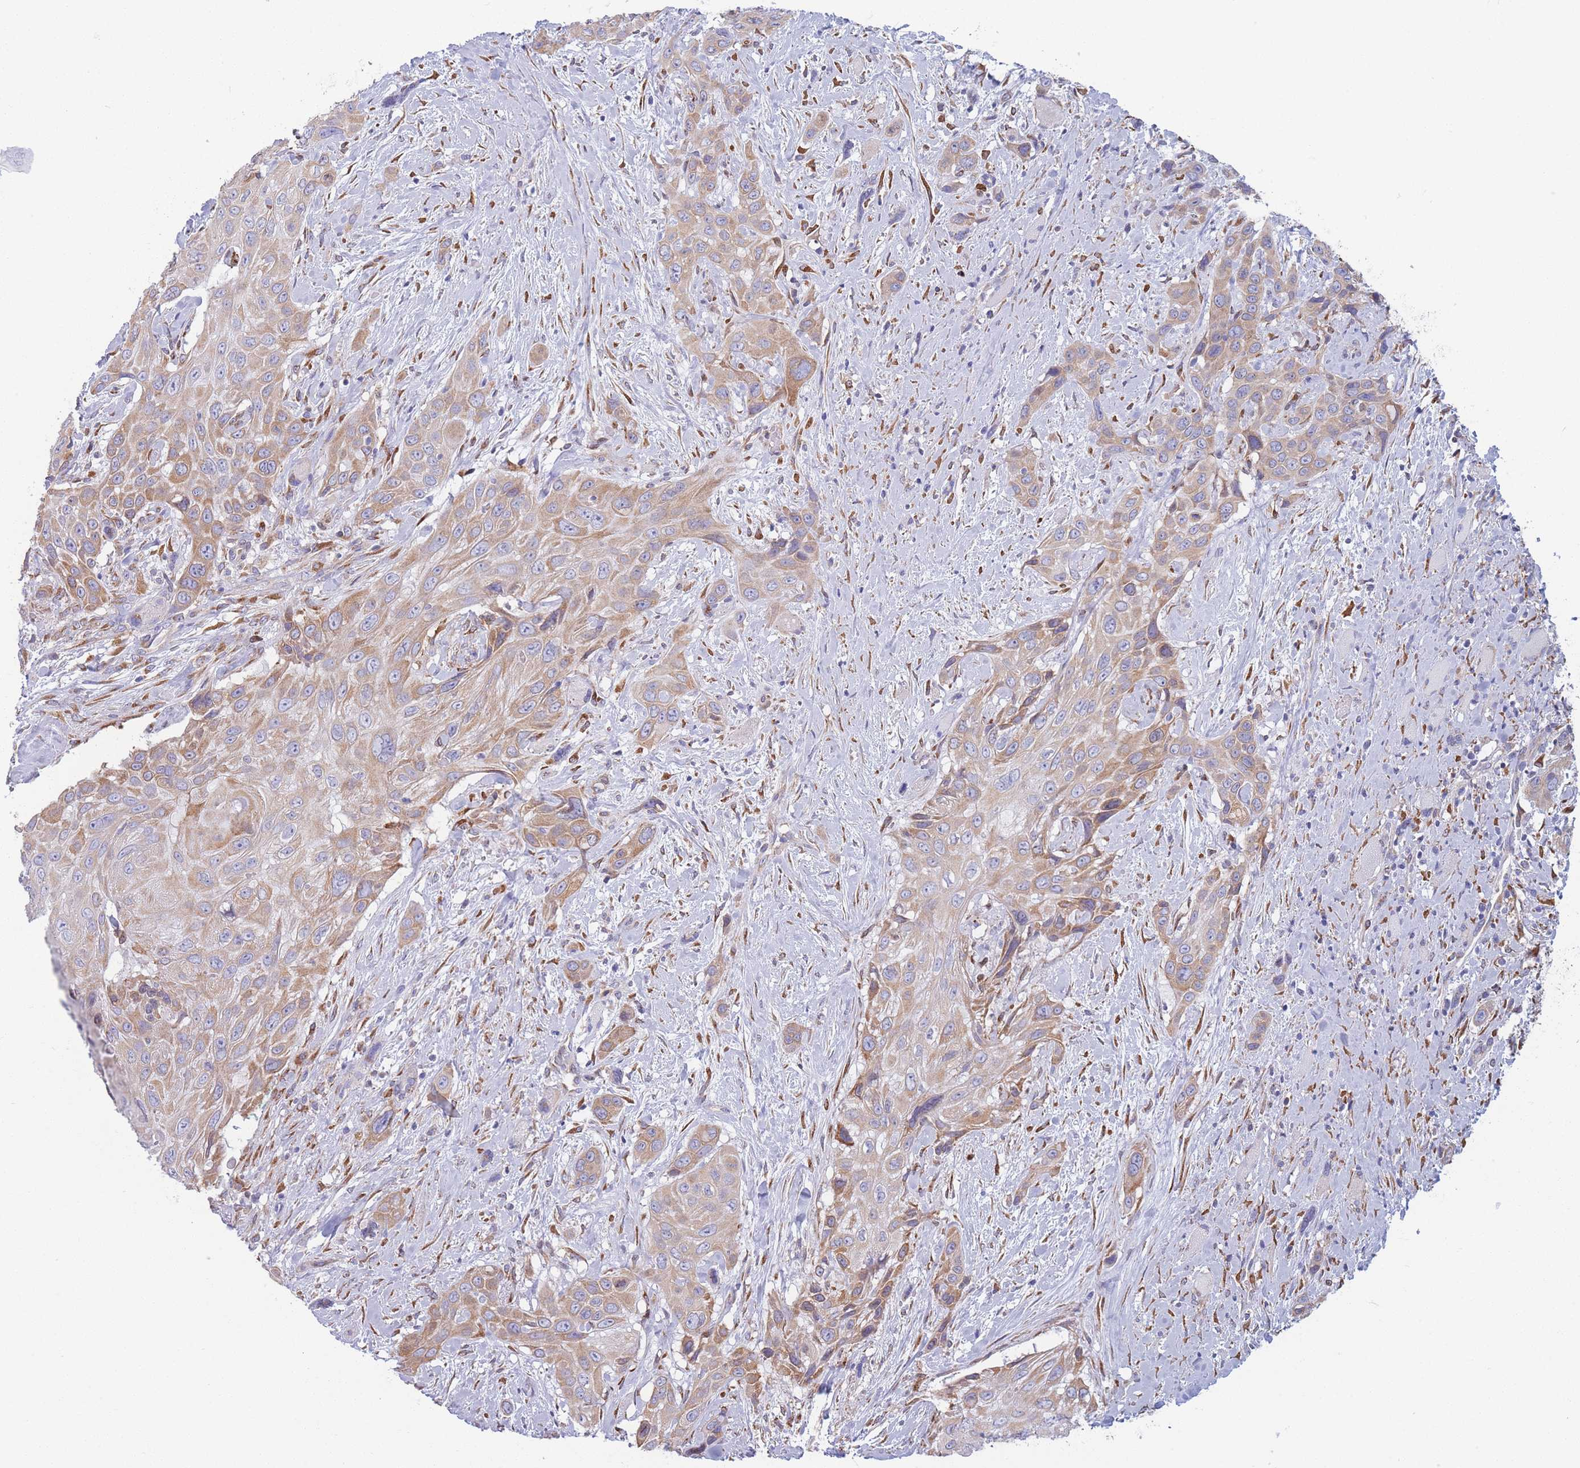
{"staining": {"intensity": "moderate", "quantity": "25%-75%", "location": "cytoplasmic/membranous"}, "tissue": "head and neck cancer", "cell_type": "Tumor cells", "image_type": "cancer", "snomed": [{"axis": "morphology", "description": "Squamous cell carcinoma, NOS"}, {"axis": "topography", "description": "Head-Neck"}], "caption": "About 25%-75% of tumor cells in head and neck squamous cell carcinoma show moderate cytoplasmic/membranous protein positivity as visualized by brown immunohistochemical staining.", "gene": "MRPL30", "patient": {"sex": "male", "age": 81}}